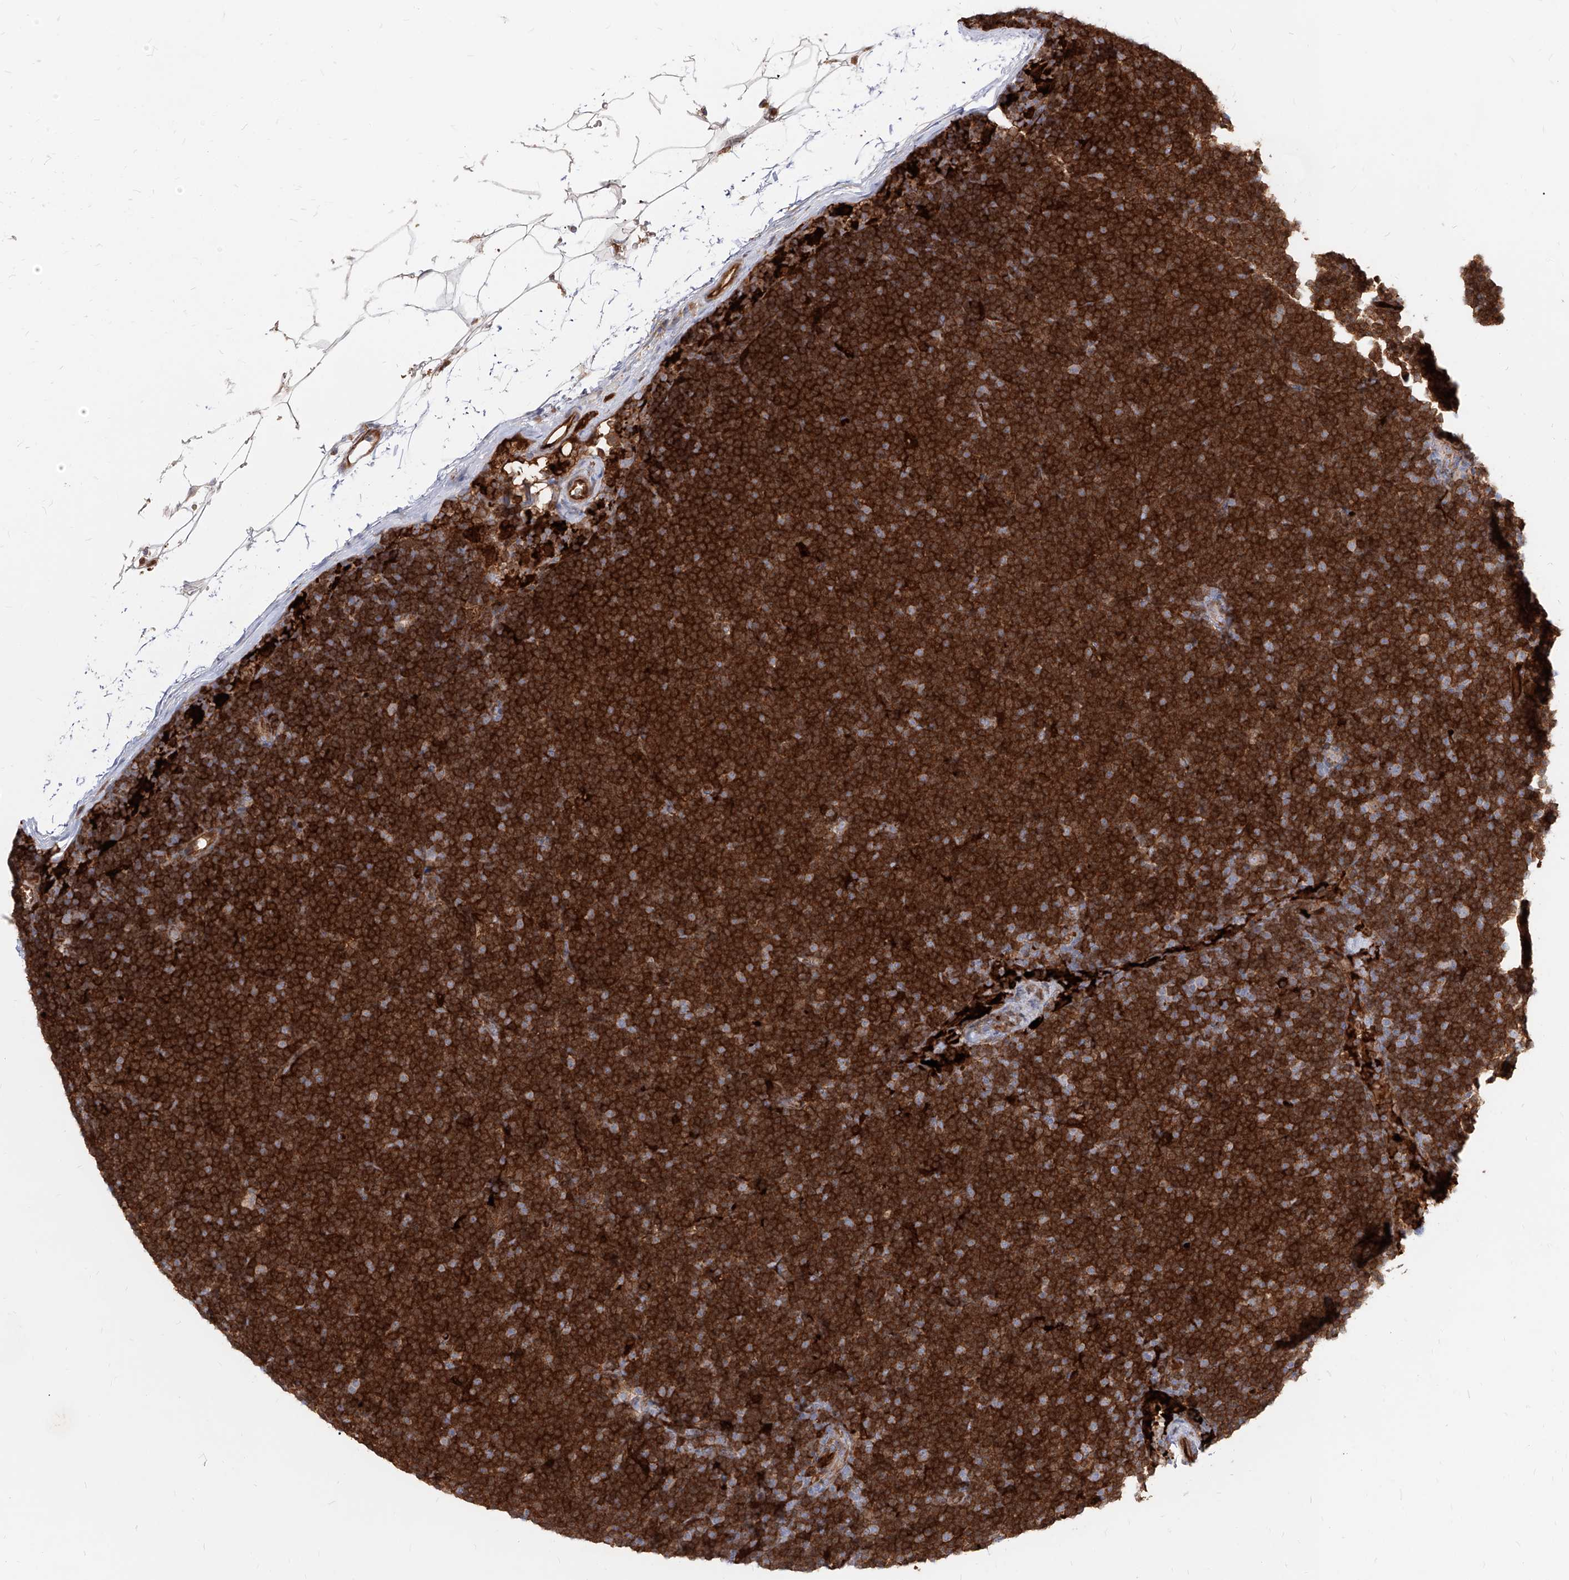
{"staining": {"intensity": "strong", "quantity": ">75%", "location": "cytoplasmic/membranous"}, "tissue": "lymphoma", "cell_type": "Tumor cells", "image_type": "cancer", "snomed": [{"axis": "morphology", "description": "Malignant lymphoma, non-Hodgkin's type, Low grade"}, {"axis": "topography", "description": "Lymph node"}], "caption": "The micrograph exhibits staining of low-grade malignant lymphoma, non-Hodgkin's type, revealing strong cytoplasmic/membranous protein positivity (brown color) within tumor cells.", "gene": "KYNU", "patient": {"sex": "female", "age": 53}}